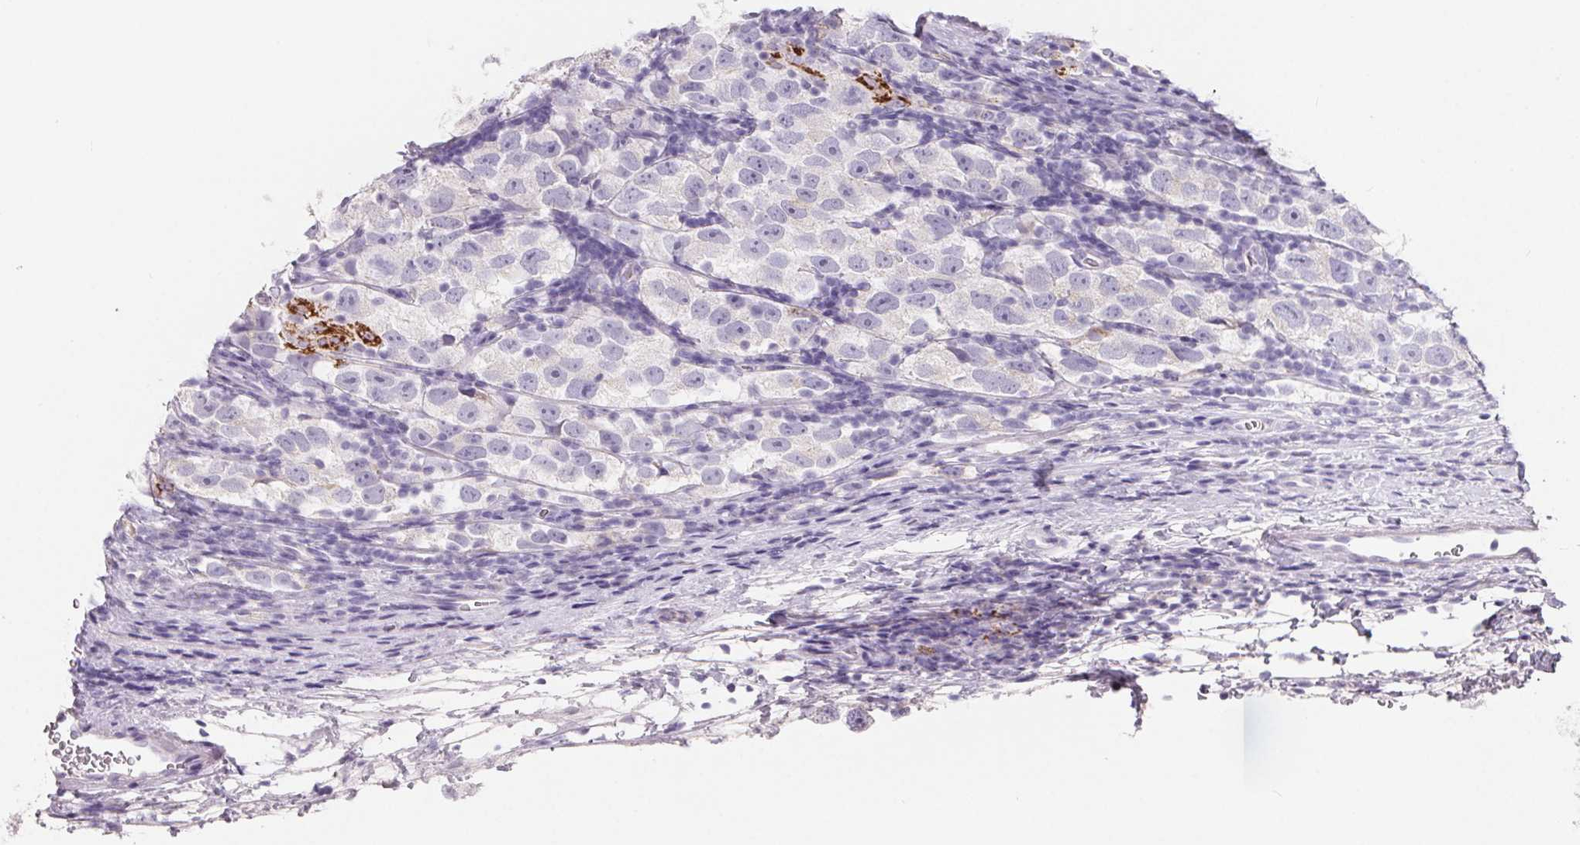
{"staining": {"intensity": "strong", "quantity": "<25%", "location": "cytoplasmic/membranous"}, "tissue": "testis cancer", "cell_type": "Tumor cells", "image_type": "cancer", "snomed": [{"axis": "morphology", "description": "Seminoma, NOS"}, {"axis": "topography", "description": "Testis"}], "caption": "Testis cancer stained for a protein exhibits strong cytoplasmic/membranous positivity in tumor cells. Immunohistochemistry stains the protein of interest in brown and the nuclei are stained blue.", "gene": "FDX1", "patient": {"sex": "male", "age": 26}}